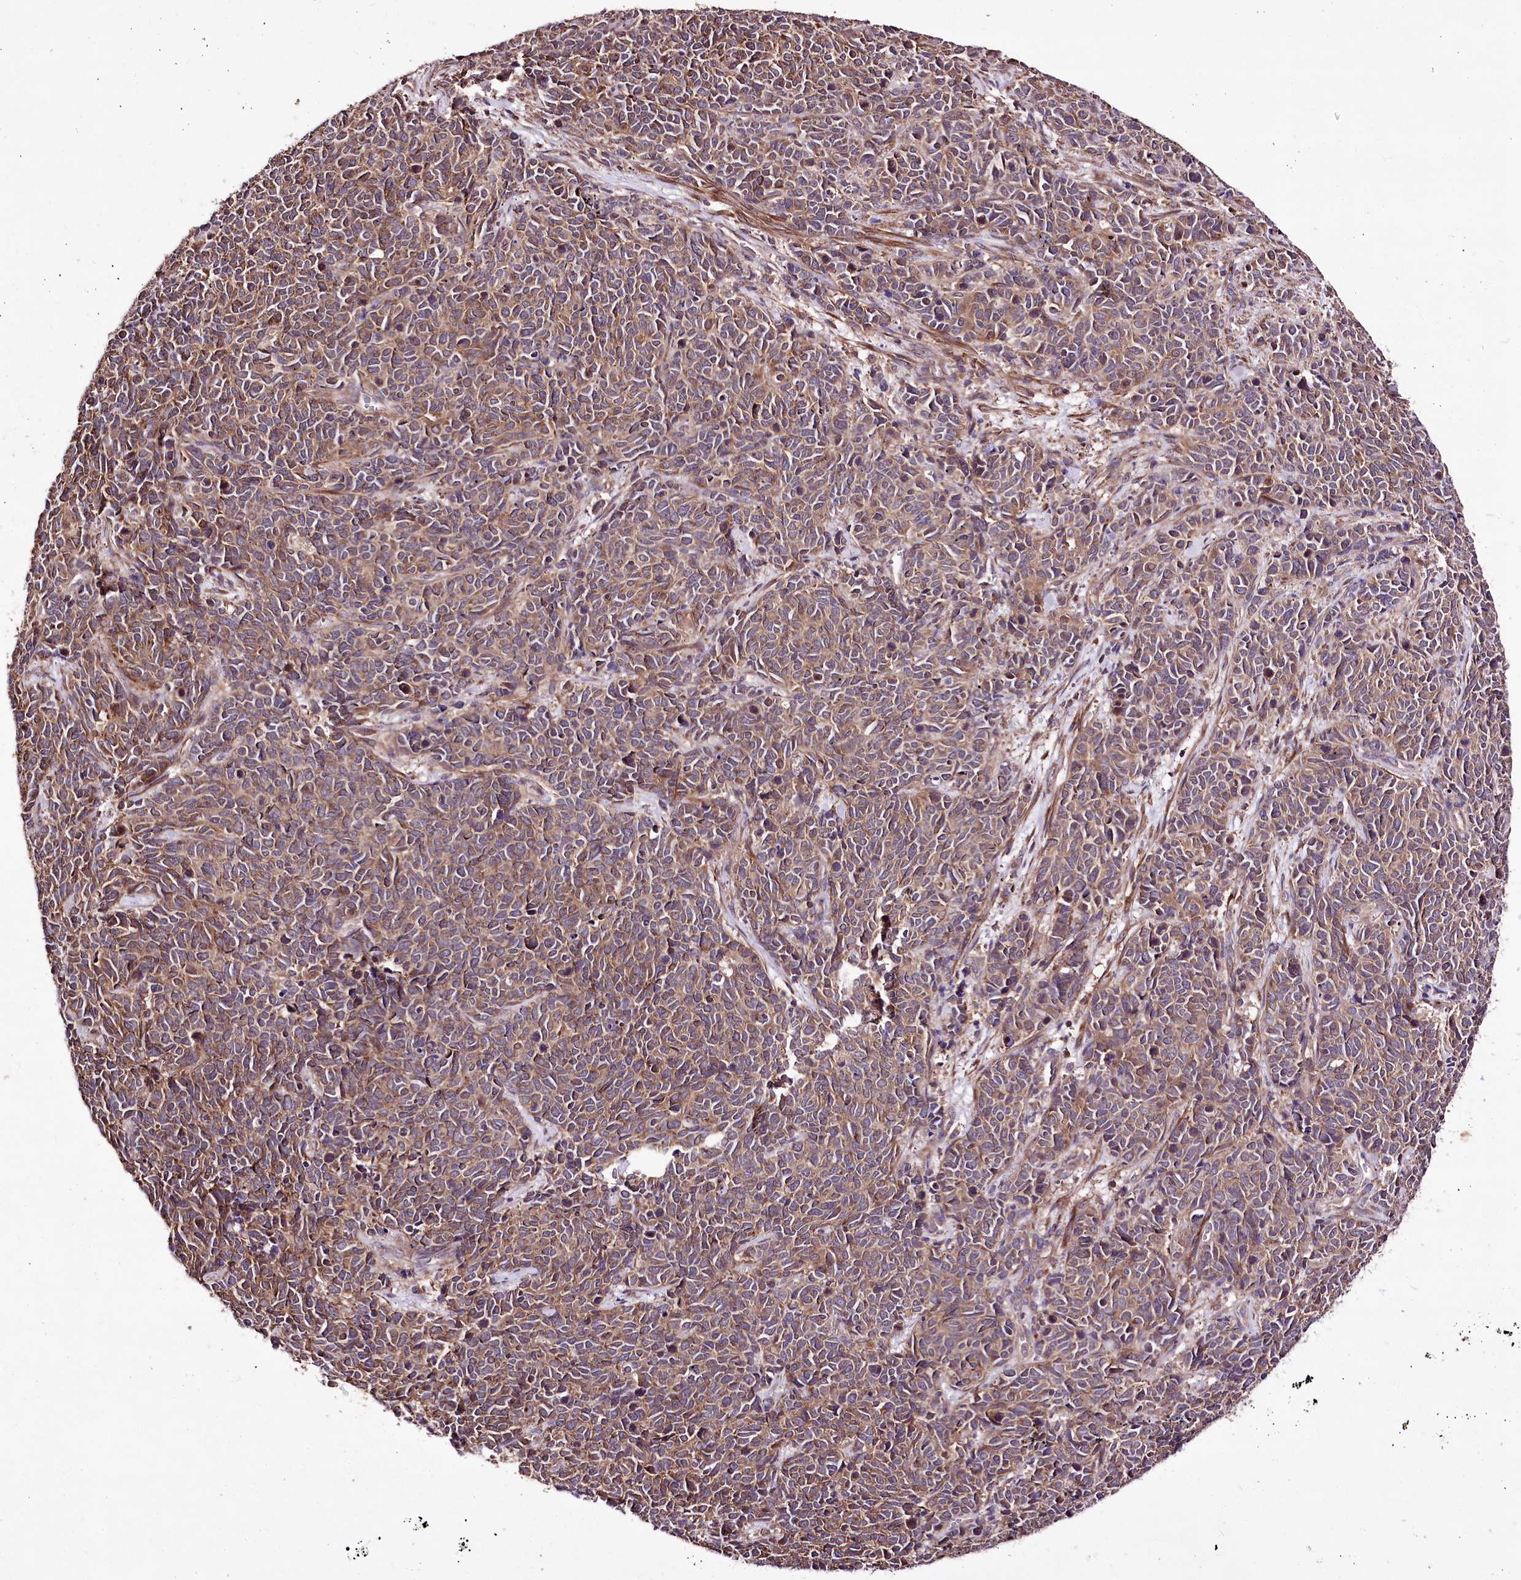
{"staining": {"intensity": "moderate", "quantity": ">75%", "location": "cytoplasmic/membranous"}, "tissue": "cervical cancer", "cell_type": "Tumor cells", "image_type": "cancer", "snomed": [{"axis": "morphology", "description": "Squamous cell carcinoma, NOS"}, {"axis": "topography", "description": "Cervix"}], "caption": "This photomicrograph displays cervical cancer stained with IHC to label a protein in brown. The cytoplasmic/membranous of tumor cells show moderate positivity for the protein. Nuclei are counter-stained blue.", "gene": "WWC1", "patient": {"sex": "female", "age": 60}}